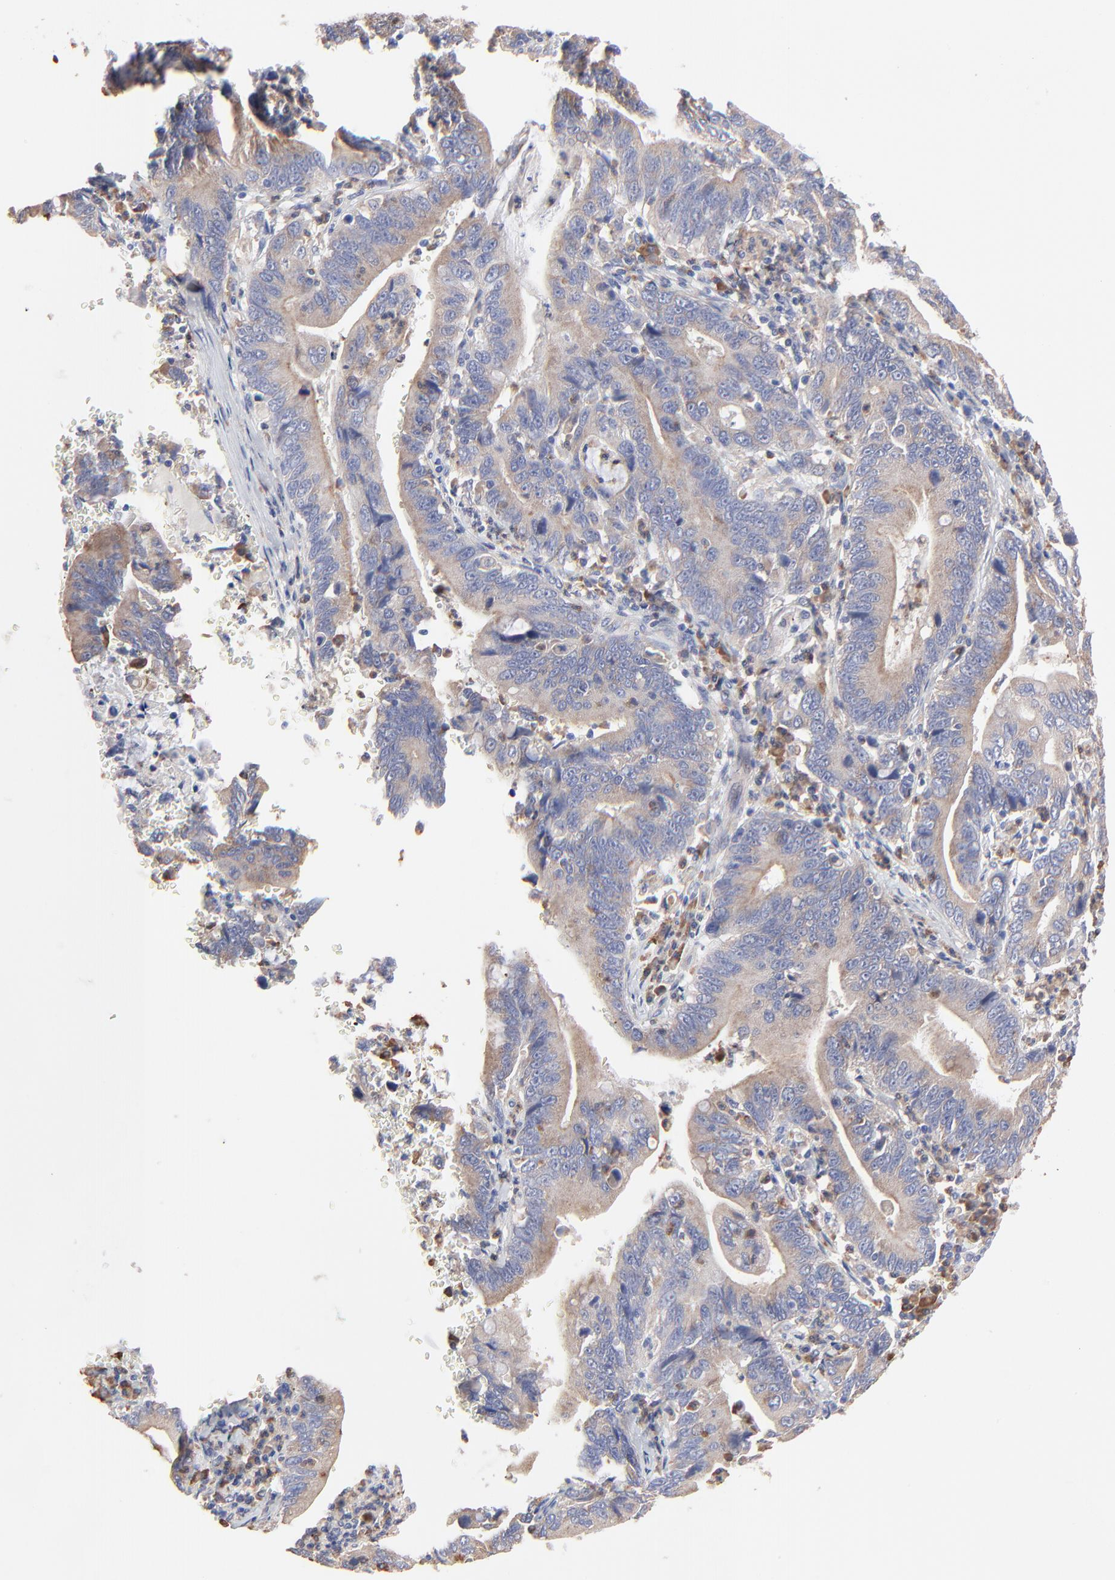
{"staining": {"intensity": "moderate", "quantity": ">75%", "location": "cytoplasmic/membranous"}, "tissue": "stomach cancer", "cell_type": "Tumor cells", "image_type": "cancer", "snomed": [{"axis": "morphology", "description": "Adenocarcinoma, NOS"}, {"axis": "topography", "description": "Stomach, upper"}], "caption": "Adenocarcinoma (stomach) stained with a protein marker shows moderate staining in tumor cells.", "gene": "PPFIBP2", "patient": {"sex": "male", "age": 63}}